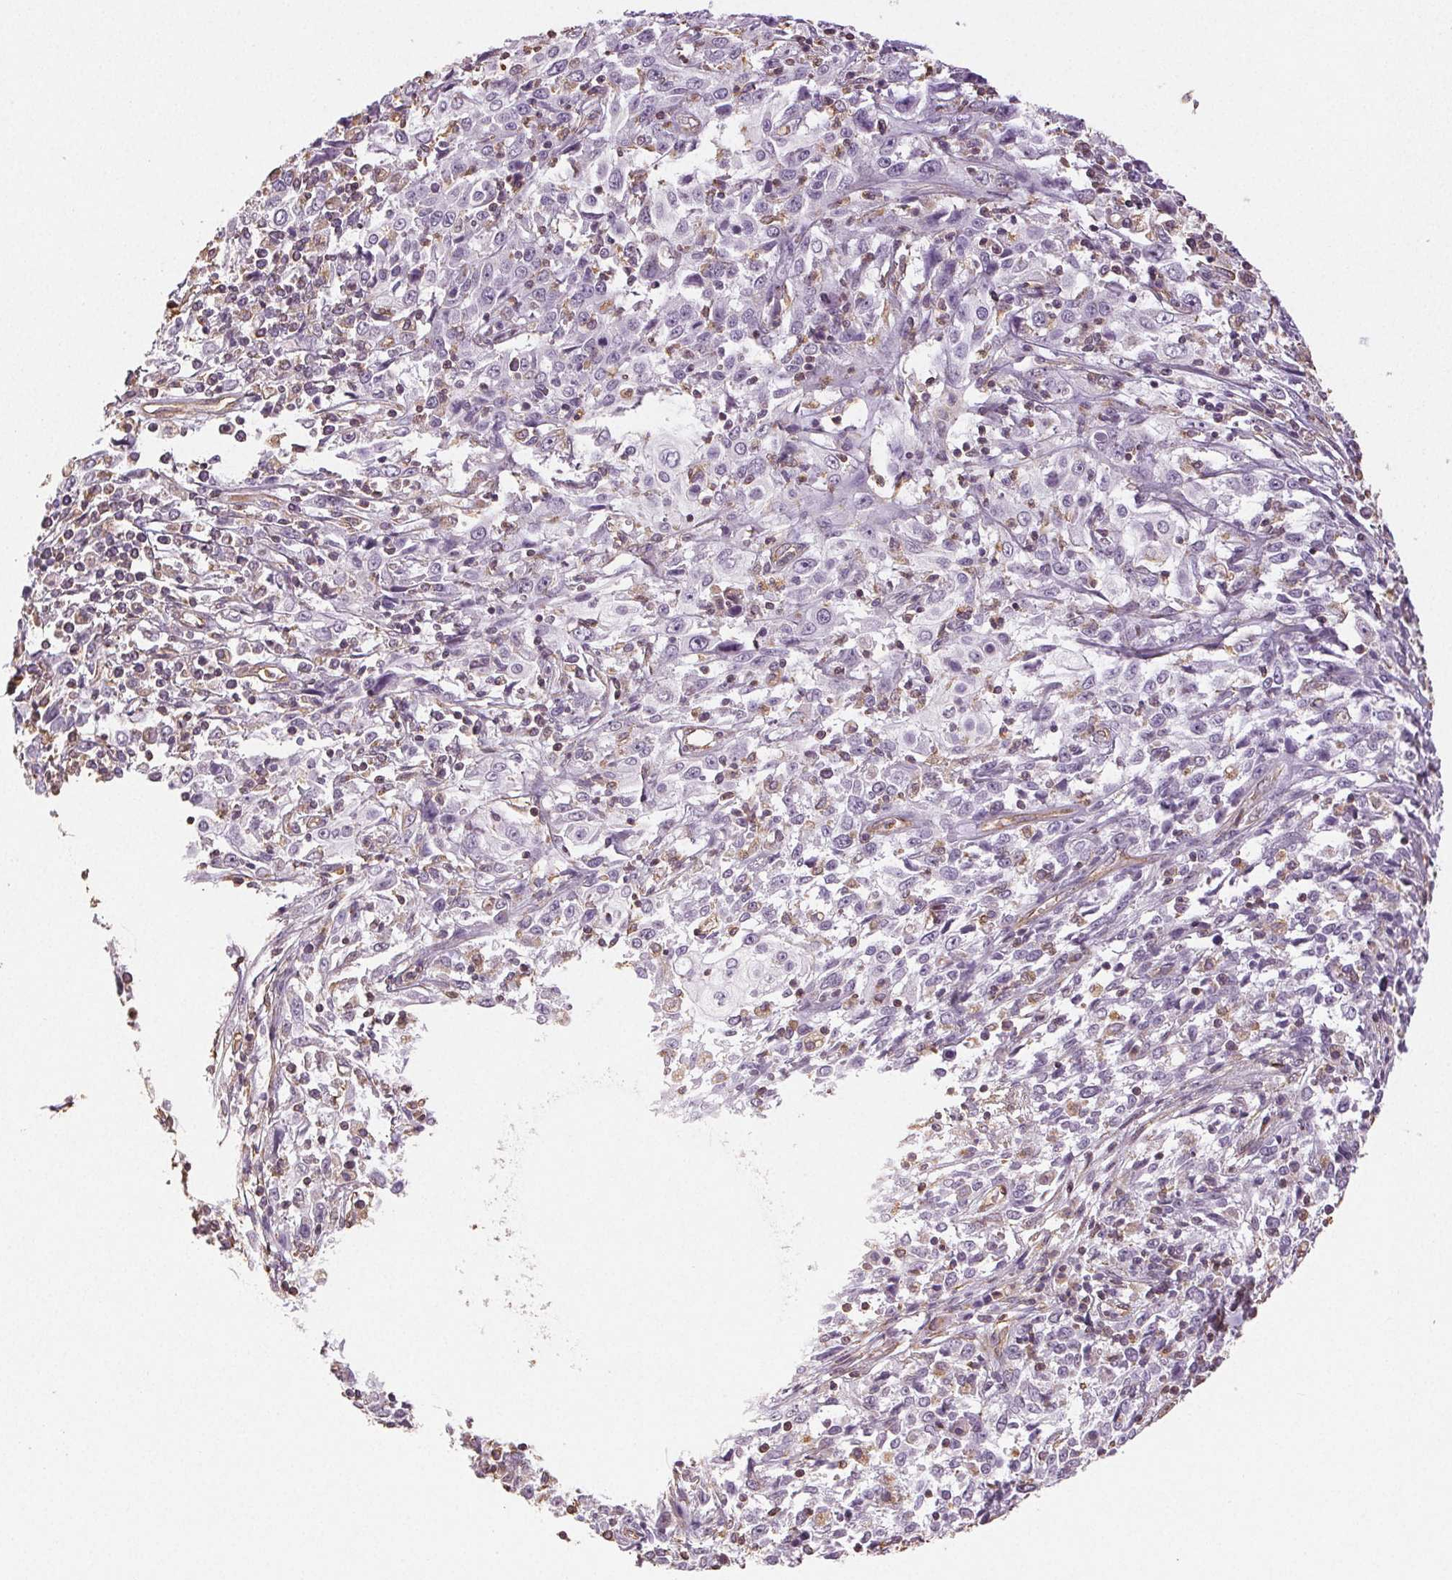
{"staining": {"intensity": "negative", "quantity": "none", "location": "none"}, "tissue": "cervical cancer", "cell_type": "Tumor cells", "image_type": "cancer", "snomed": [{"axis": "morphology", "description": "Adenocarcinoma, NOS"}, {"axis": "topography", "description": "Cervix"}], "caption": "Adenocarcinoma (cervical) stained for a protein using immunohistochemistry displays no expression tumor cells.", "gene": "COL7A1", "patient": {"sex": "female", "age": 40}}